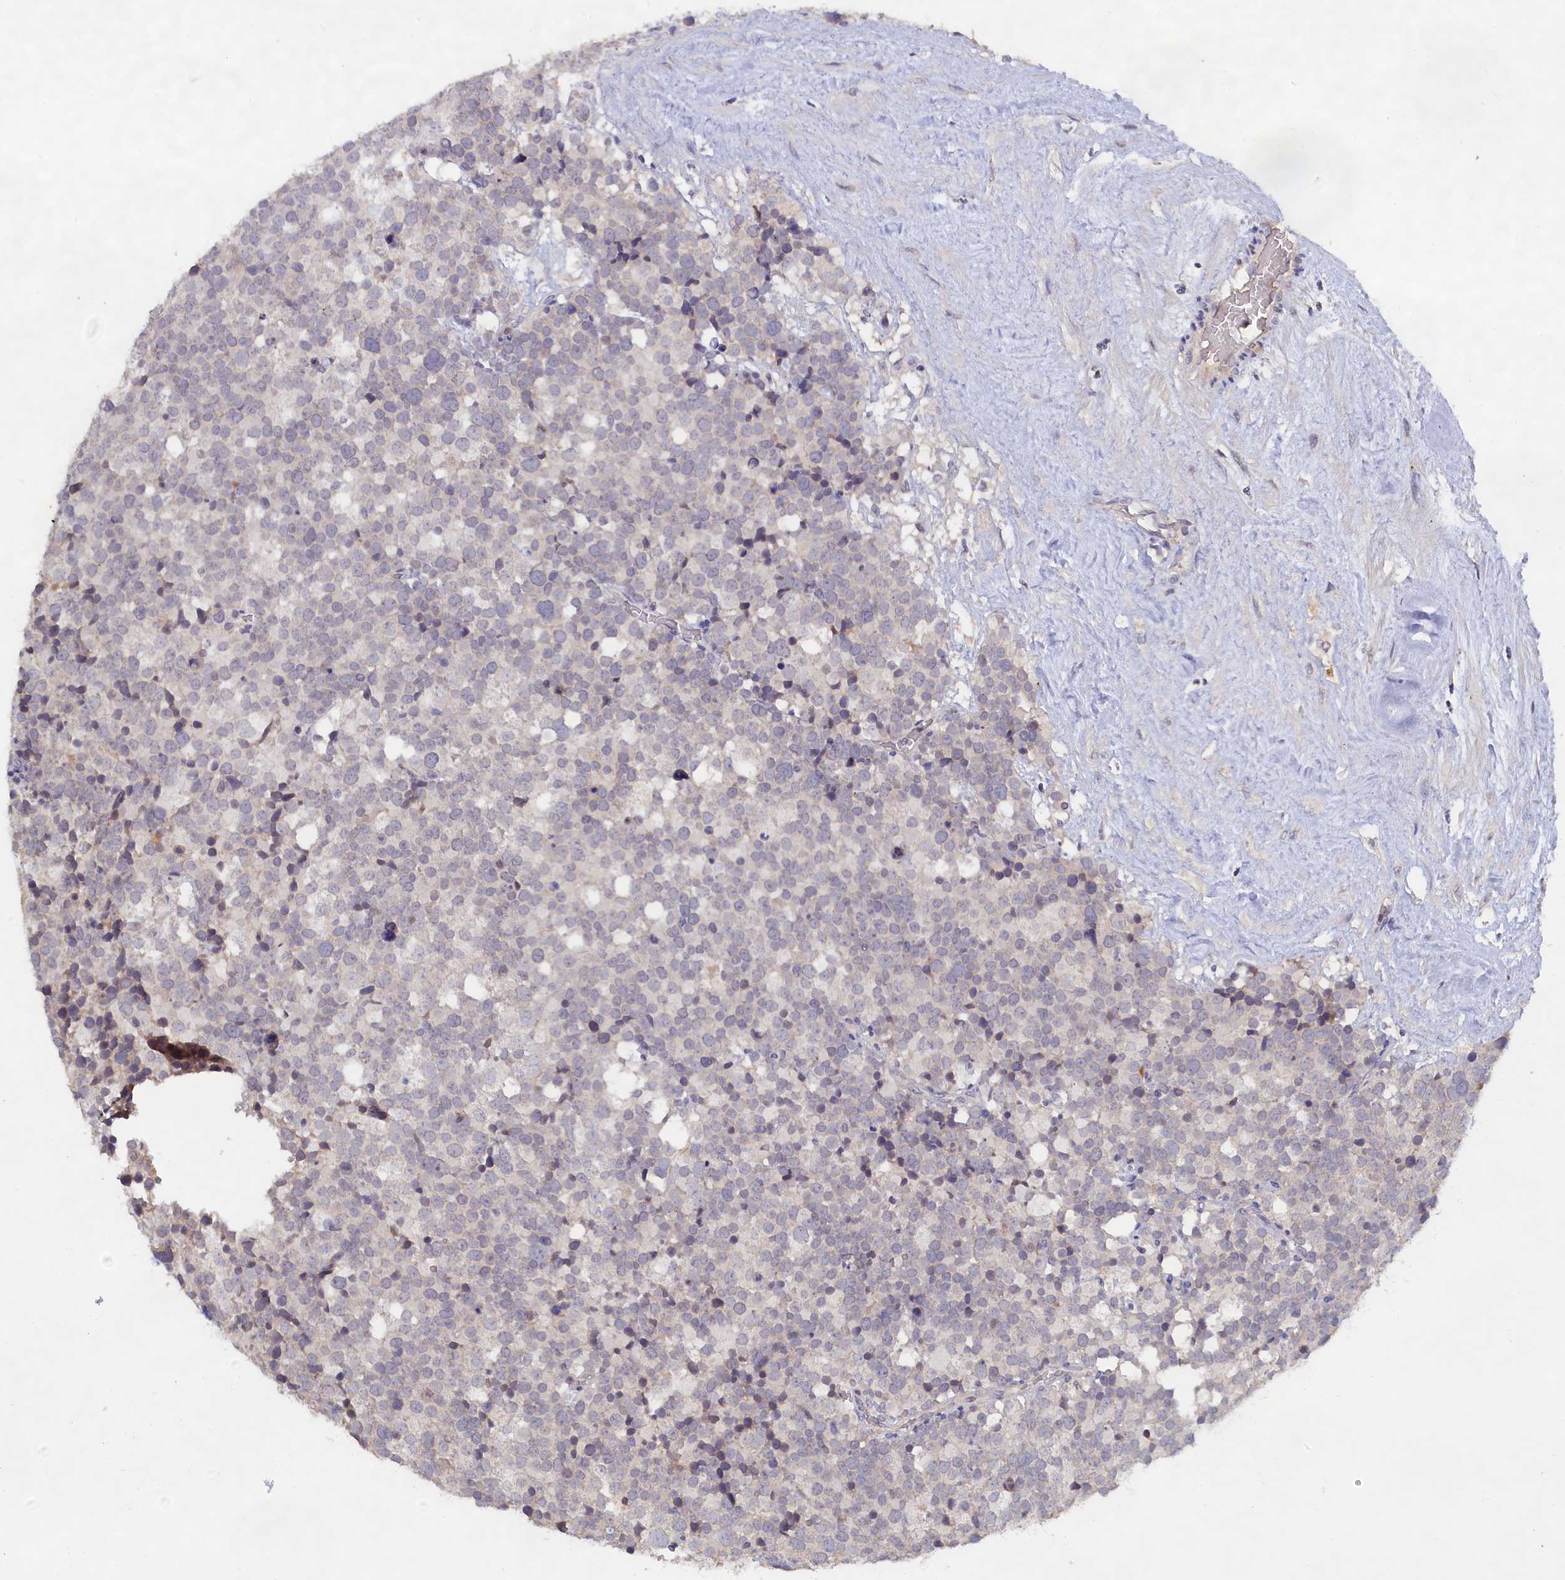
{"staining": {"intensity": "negative", "quantity": "none", "location": "none"}, "tissue": "testis cancer", "cell_type": "Tumor cells", "image_type": "cancer", "snomed": [{"axis": "morphology", "description": "Seminoma, NOS"}, {"axis": "topography", "description": "Testis"}], "caption": "Testis cancer was stained to show a protein in brown. There is no significant expression in tumor cells.", "gene": "CELF5", "patient": {"sex": "male", "age": 71}}